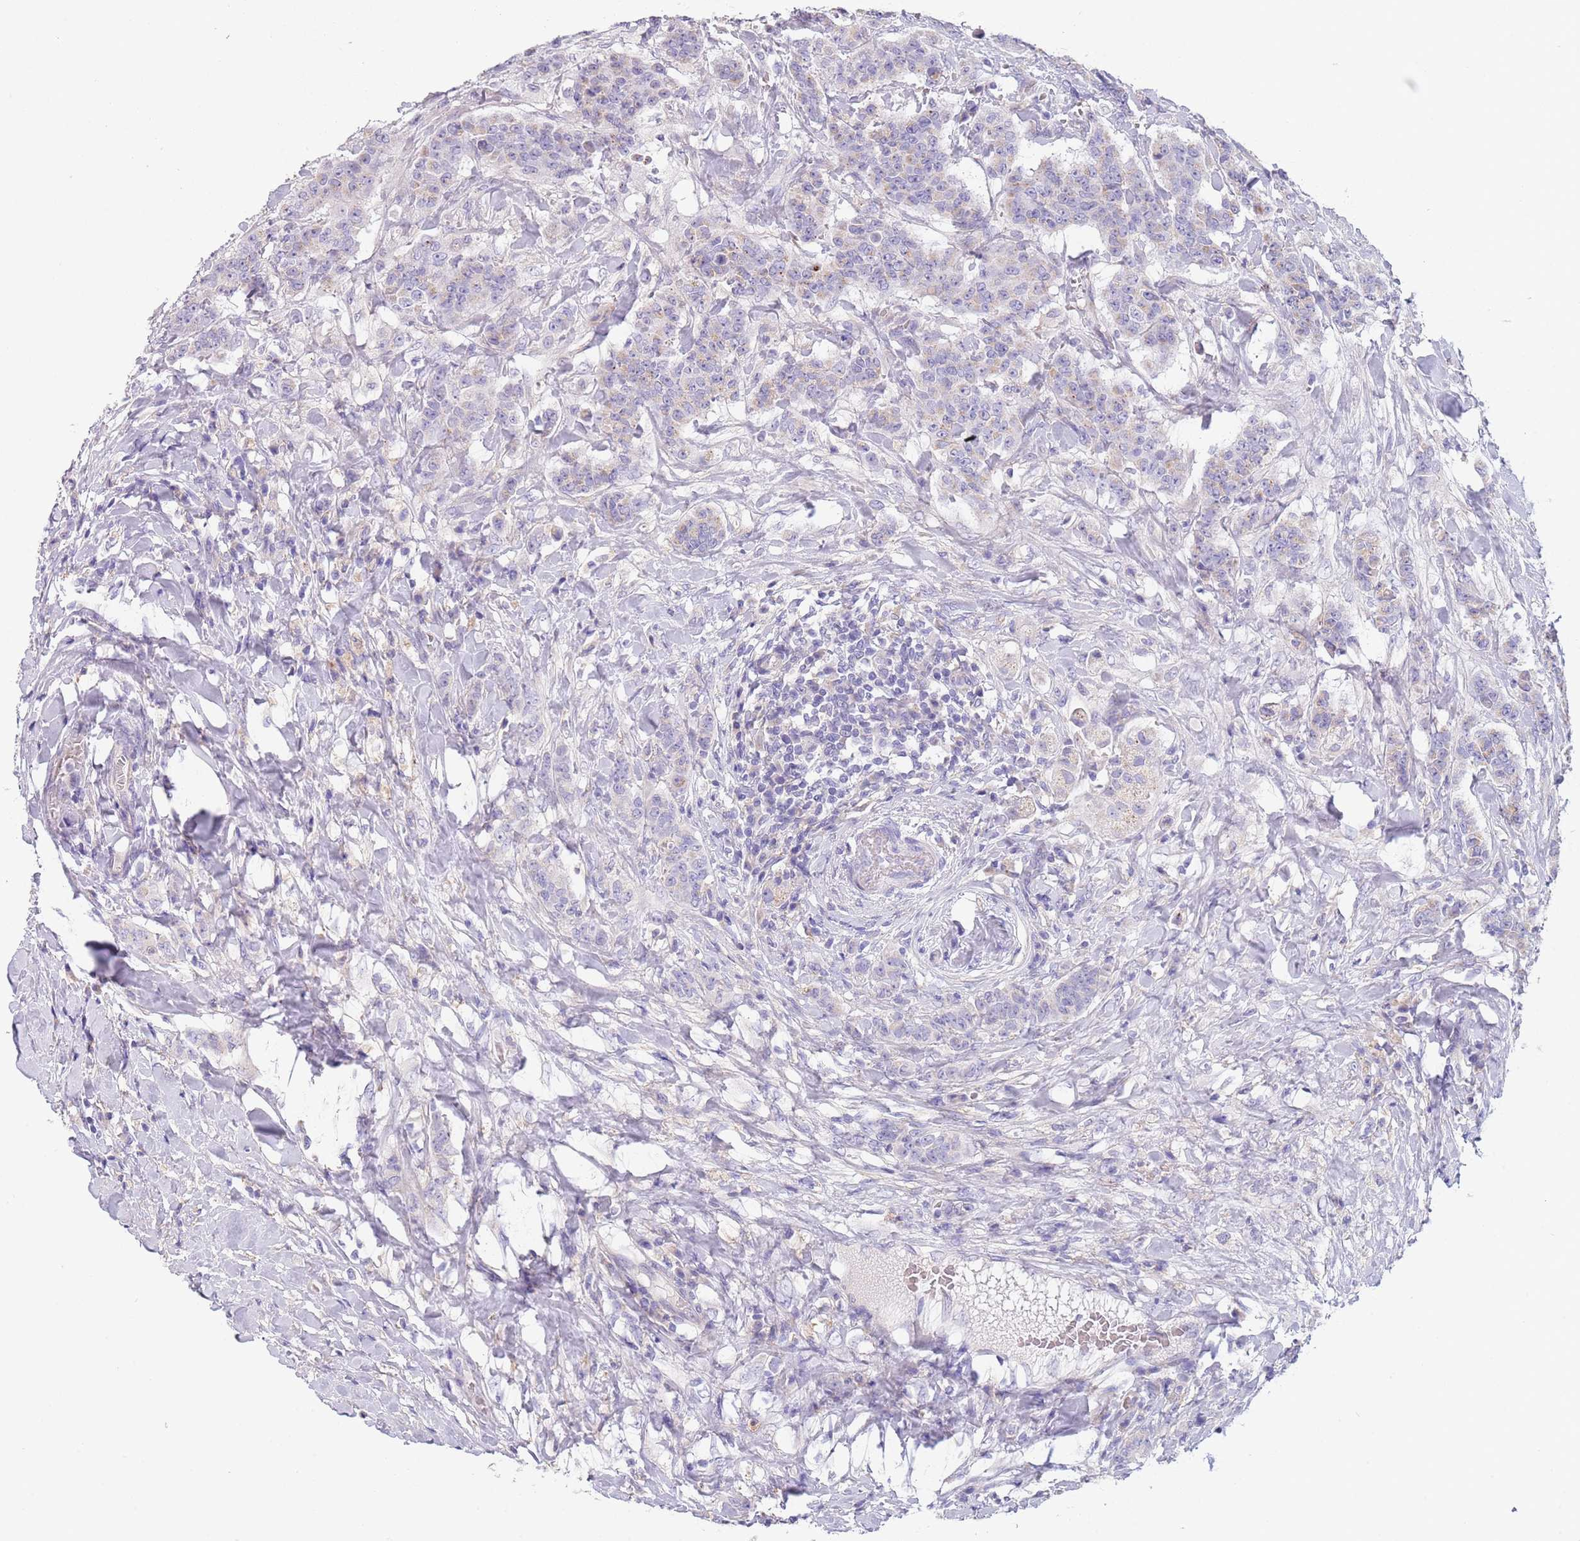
{"staining": {"intensity": "negative", "quantity": "none", "location": "none"}, "tissue": "breast cancer", "cell_type": "Tumor cells", "image_type": "cancer", "snomed": [{"axis": "morphology", "description": "Duct carcinoma"}, {"axis": "topography", "description": "Breast"}], "caption": "The photomicrograph demonstrates no staining of tumor cells in breast cancer (invasive ductal carcinoma).", "gene": "MAN1C1", "patient": {"sex": "female", "age": 40}}